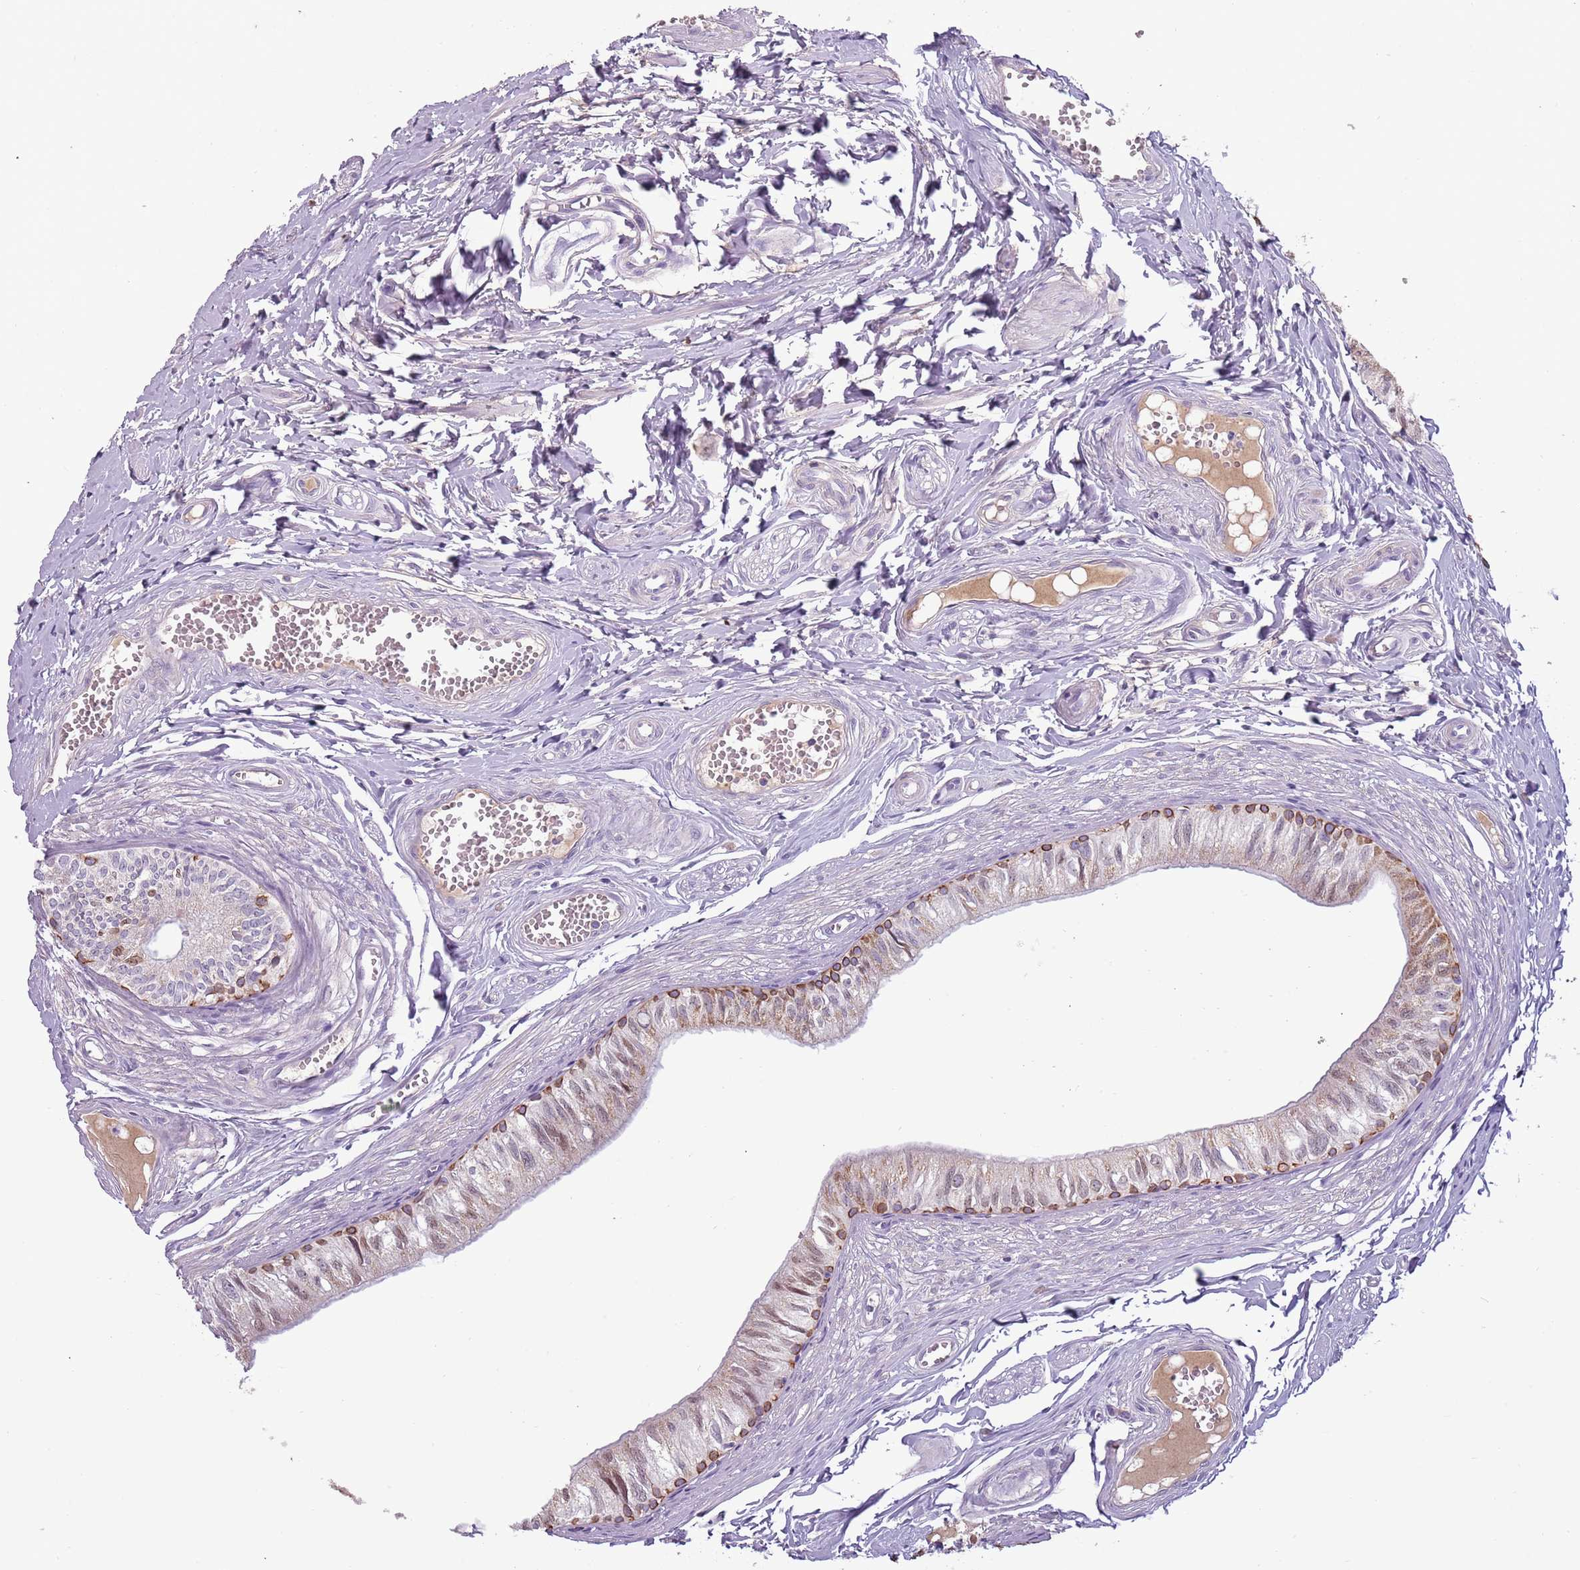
{"staining": {"intensity": "strong", "quantity": ">75%", "location": "nuclear"}, "tissue": "epididymis", "cell_type": "Glandular cells", "image_type": "normal", "snomed": [{"axis": "morphology", "description": "Normal tissue, NOS"}, {"axis": "topography", "description": "Epididymis"}], "caption": "Protein staining of unremarkable epididymis displays strong nuclear staining in about >75% of glandular cells.", "gene": "SYS1", "patient": {"sex": "male", "age": 37}}